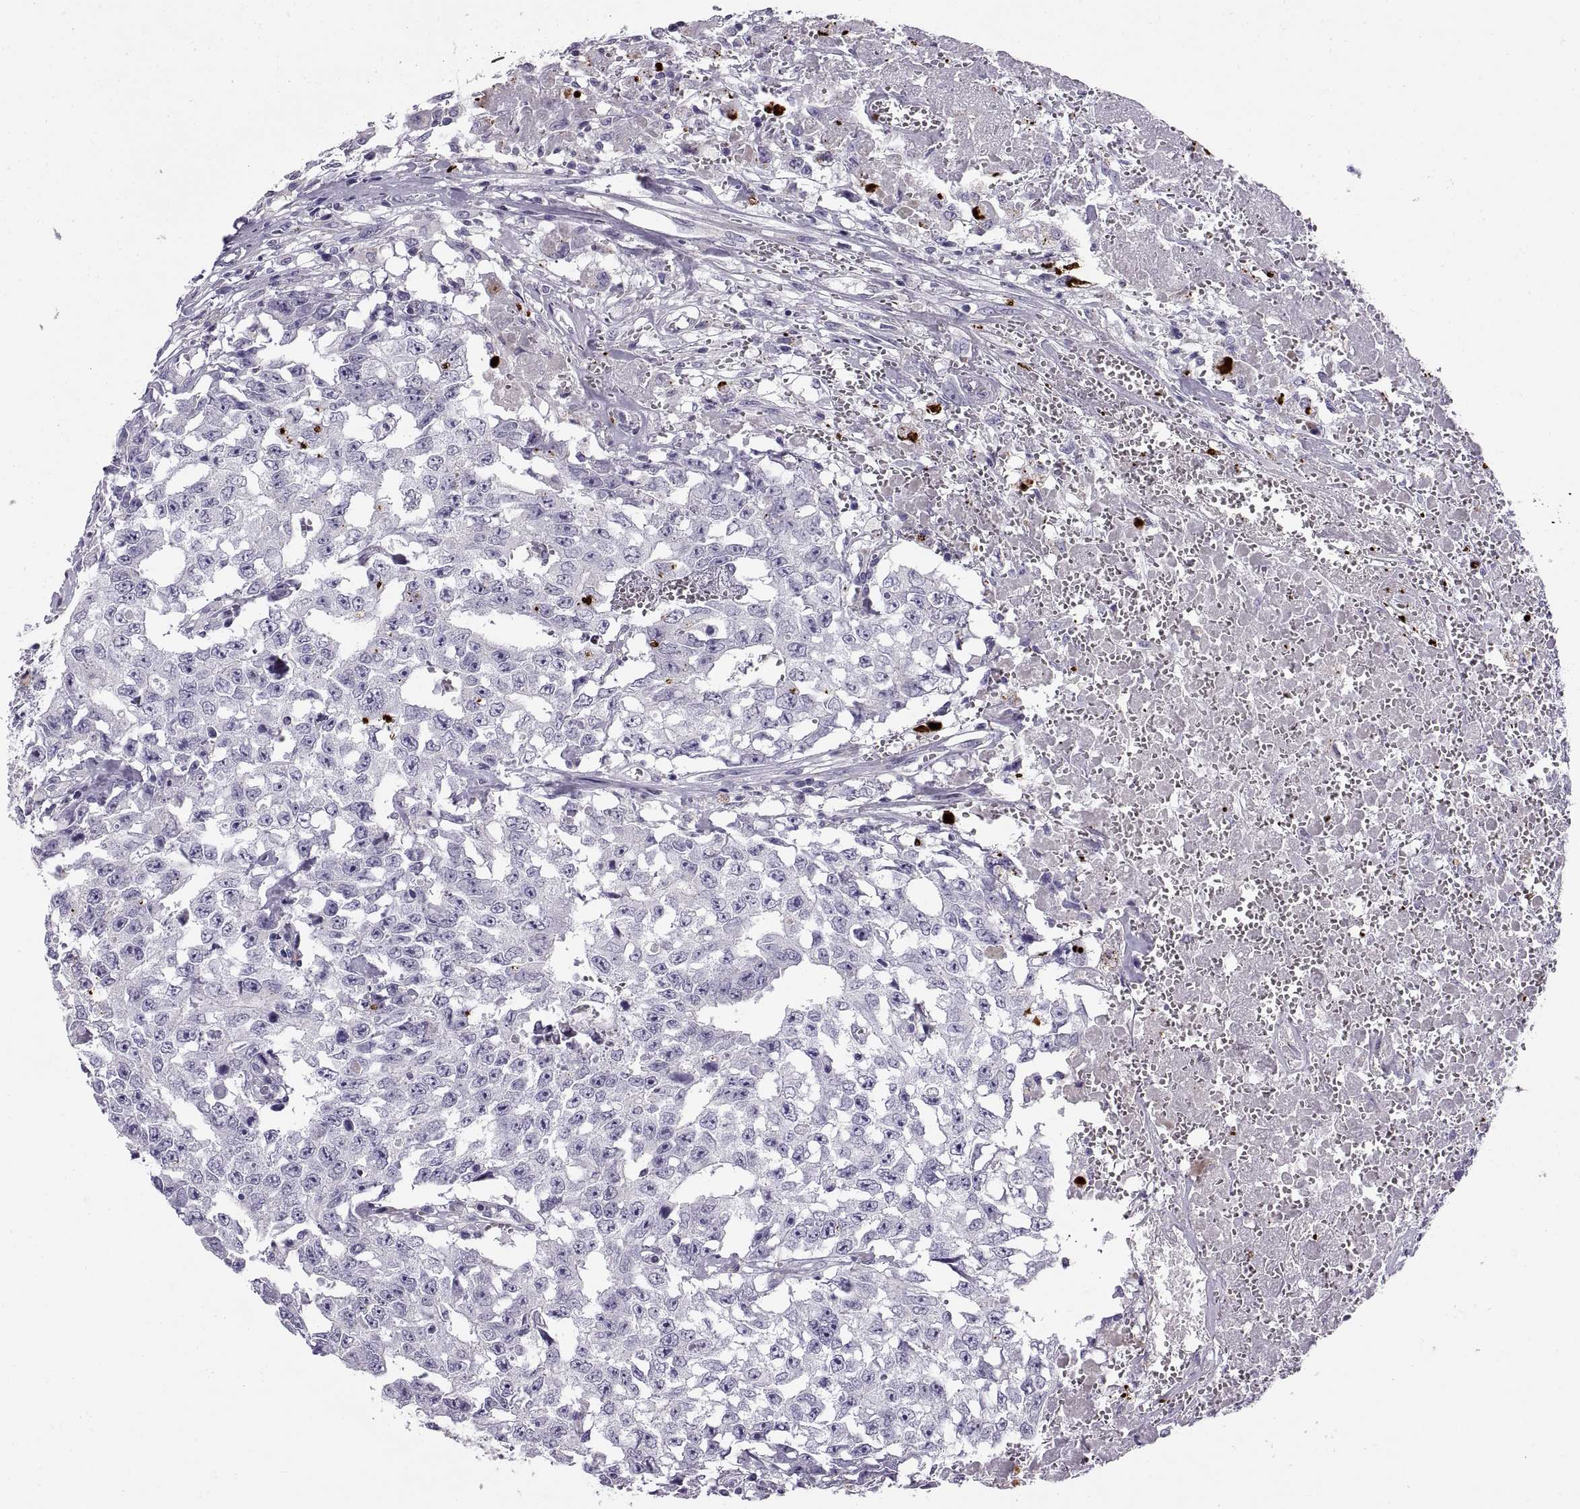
{"staining": {"intensity": "negative", "quantity": "none", "location": "none"}, "tissue": "testis cancer", "cell_type": "Tumor cells", "image_type": "cancer", "snomed": [{"axis": "morphology", "description": "Carcinoma, Embryonal, NOS"}, {"axis": "topography", "description": "Testis"}], "caption": "DAB (3,3'-diaminobenzidine) immunohistochemical staining of testis cancer (embryonal carcinoma) reveals no significant positivity in tumor cells.", "gene": "CALCR", "patient": {"sex": "male", "age": 36}}